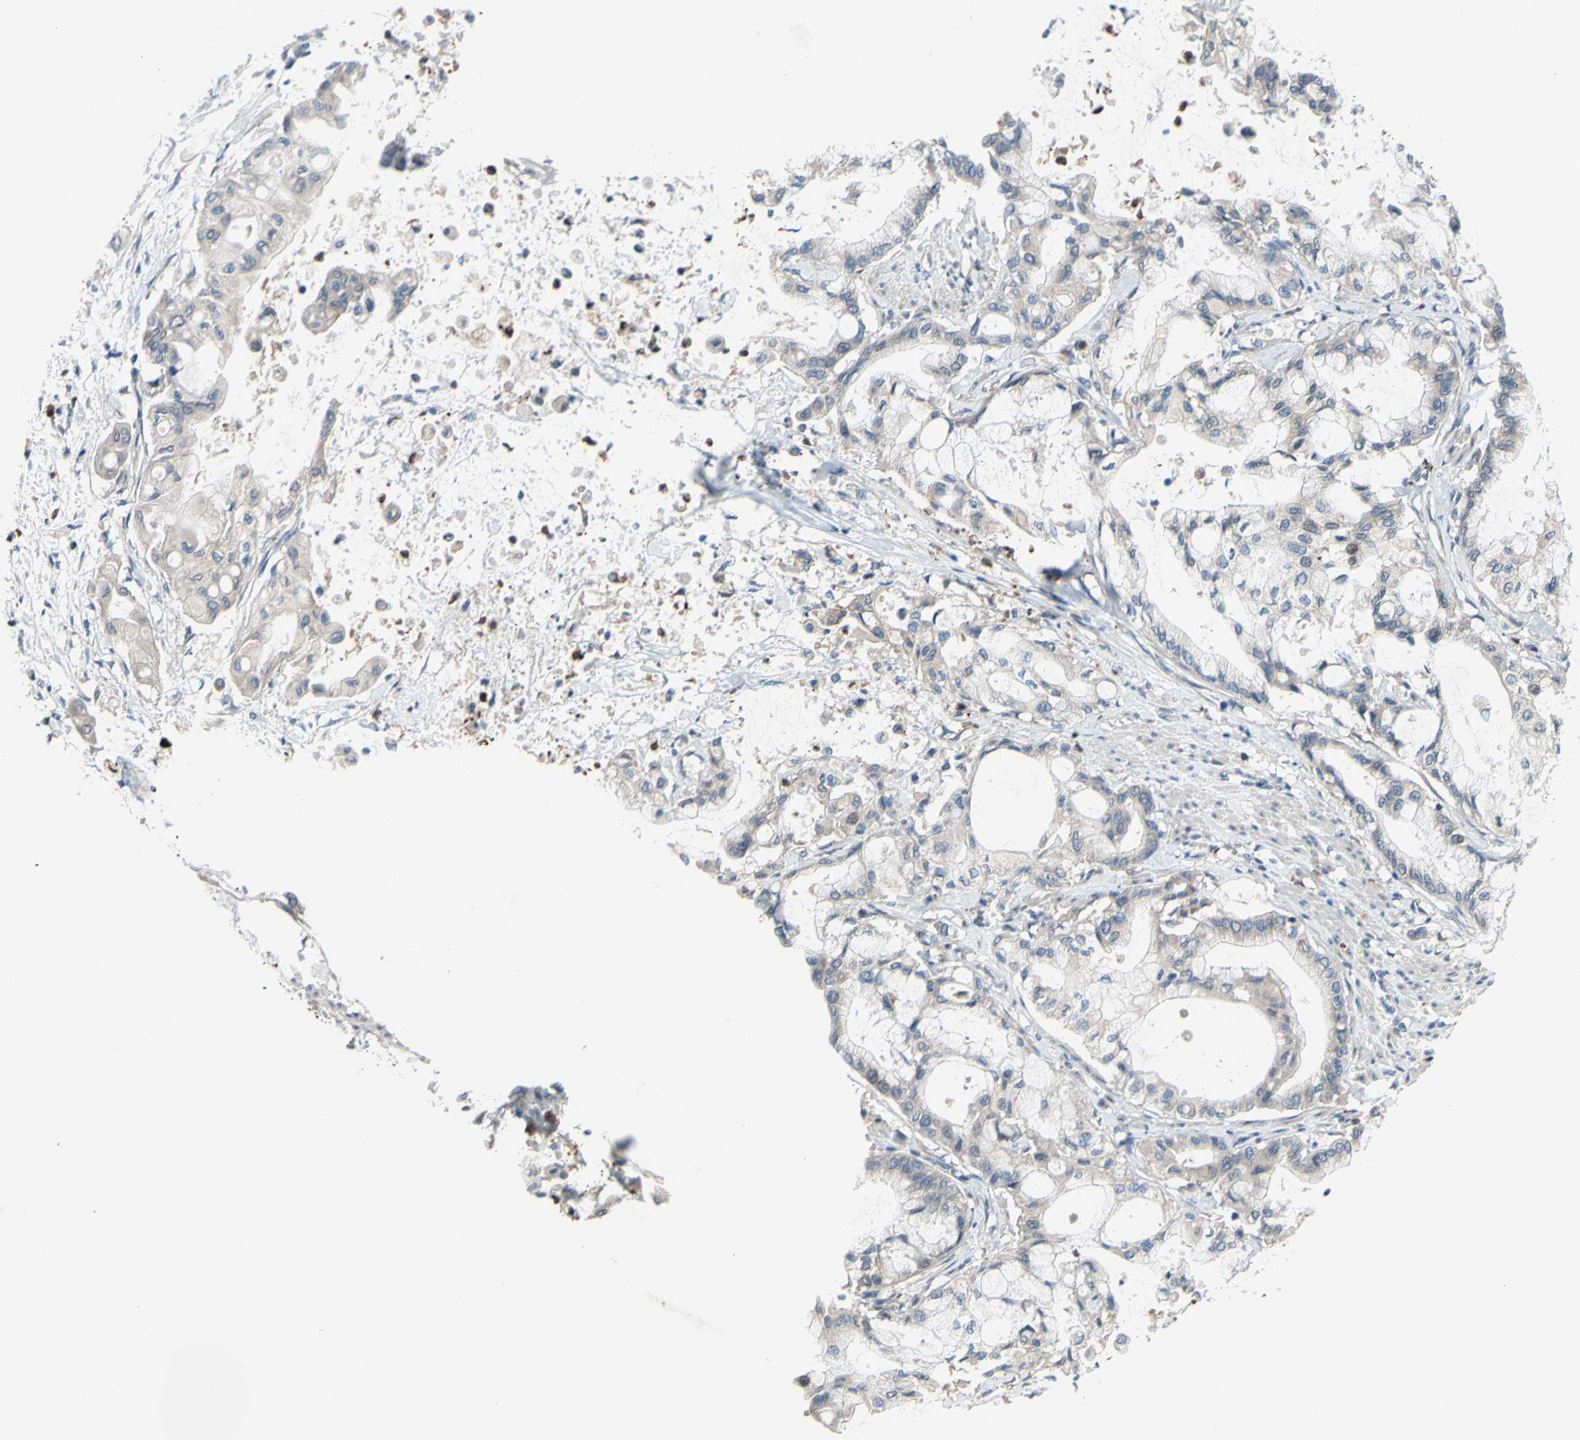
{"staining": {"intensity": "weak", "quantity": ">75%", "location": "cytoplasmic/membranous"}, "tissue": "pancreatic cancer", "cell_type": "Tumor cells", "image_type": "cancer", "snomed": [{"axis": "morphology", "description": "Adenocarcinoma, NOS"}, {"axis": "morphology", "description": "Adenocarcinoma, metastatic, NOS"}, {"axis": "topography", "description": "Lymph node"}, {"axis": "topography", "description": "Pancreas"}, {"axis": "topography", "description": "Duodenum"}], "caption": "A brown stain labels weak cytoplasmic/membranous positivity of a protein in human pancreatic adenocarcinoma tumor cells.", "gene": "GRAMD2B", "patient": {"sex": "female", "age": 64}}